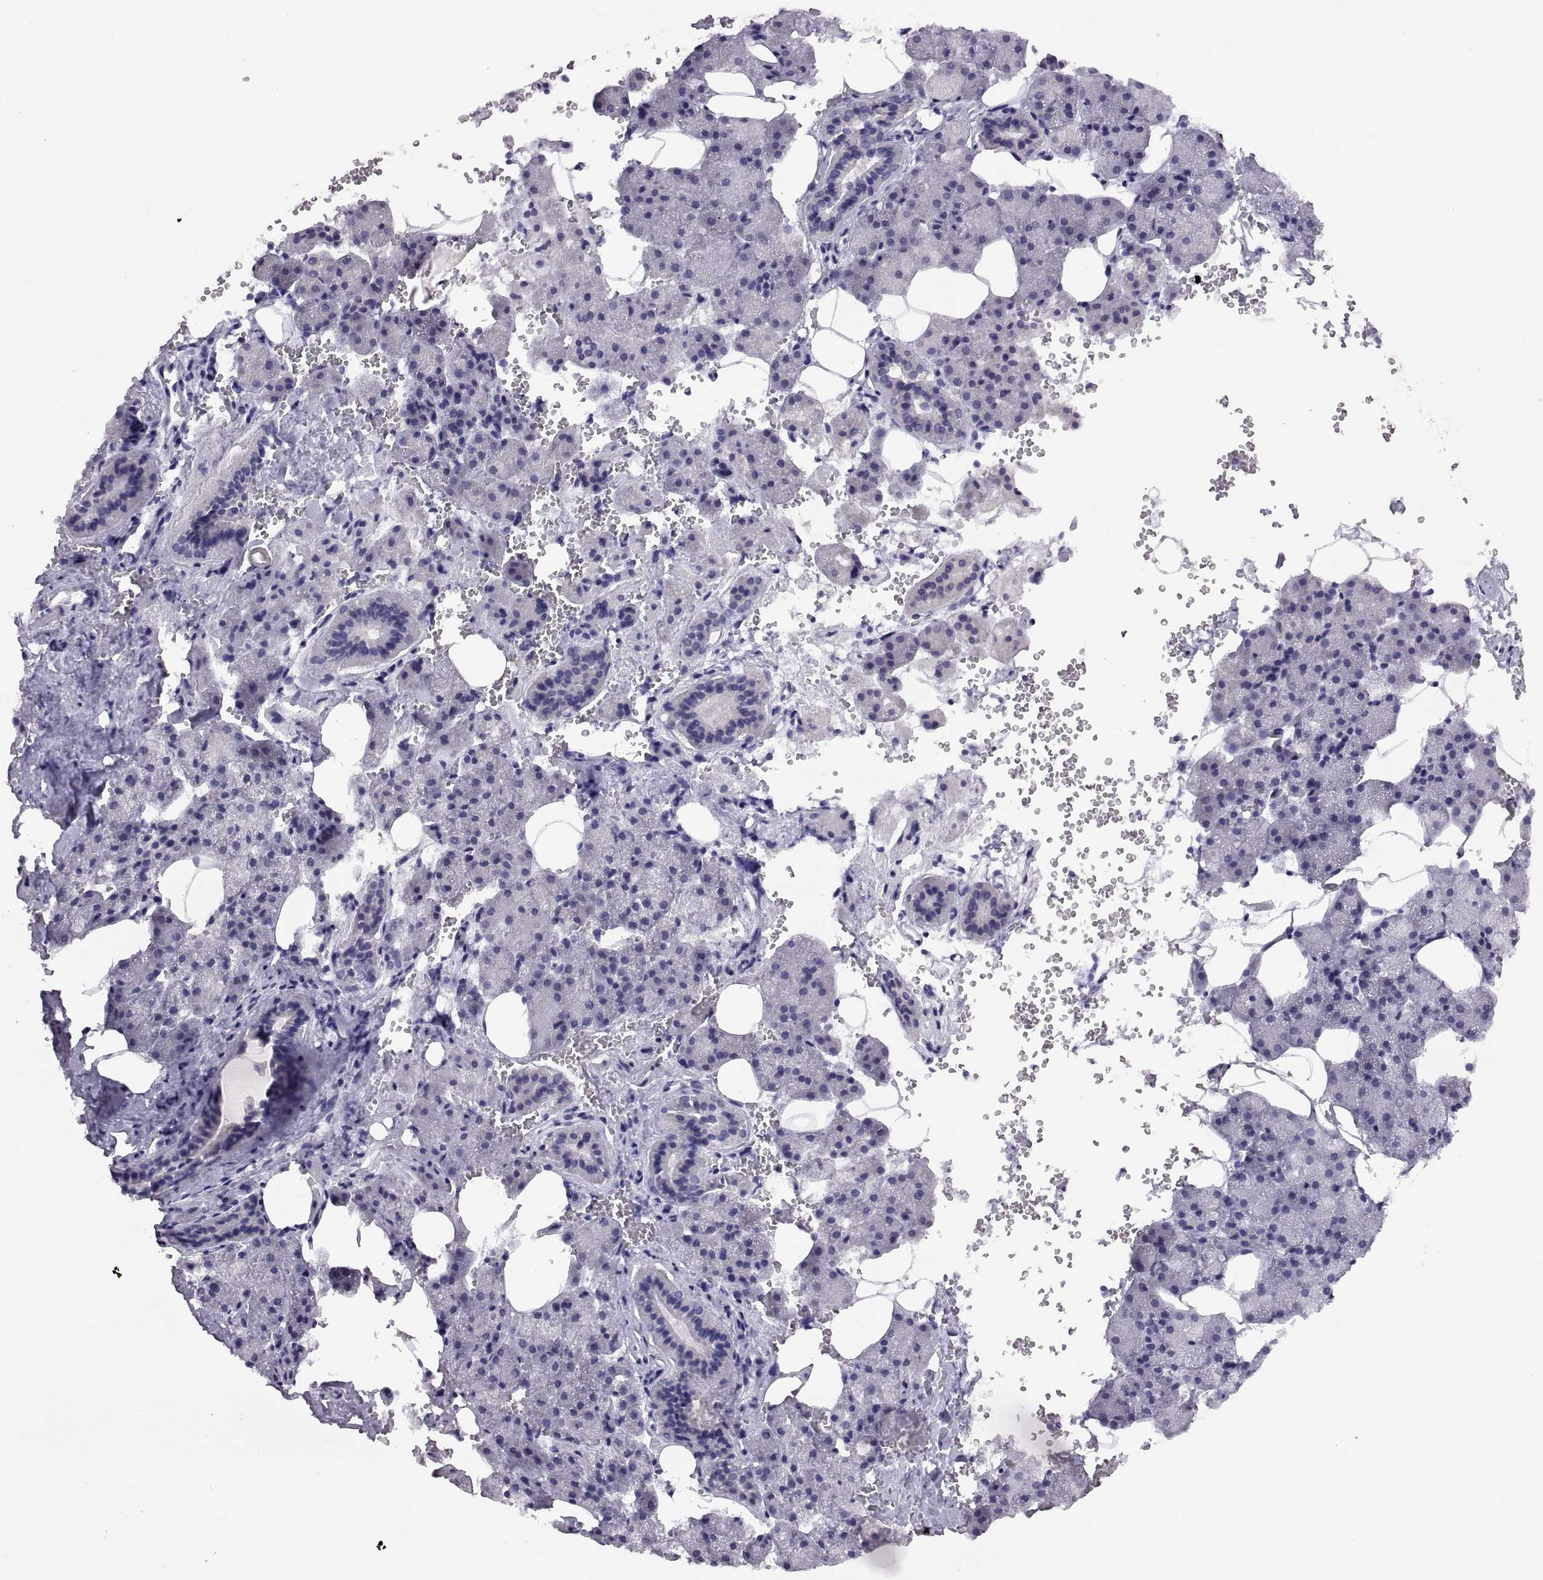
{"staining": {"intensity": "negative", "quantity": "none", "location": "none"}, "tissue": "salivary gland", "cell_type": "Glandular cells", "image_type": "normal", "snomed": [{"axis": "morphology", "description": "Normal tissue, NOS"}, {"axis": "topography", "description": "Salivary gland"}], "caption": "Immunohistochemical staining of normal salivary gland displays no significant staining in glandular cells. (Immunohistochemistry (ihc), brightfield microscopy, high magnification).", "gene": "TBX19", "patient": {"sex": "male", "age": 38}}